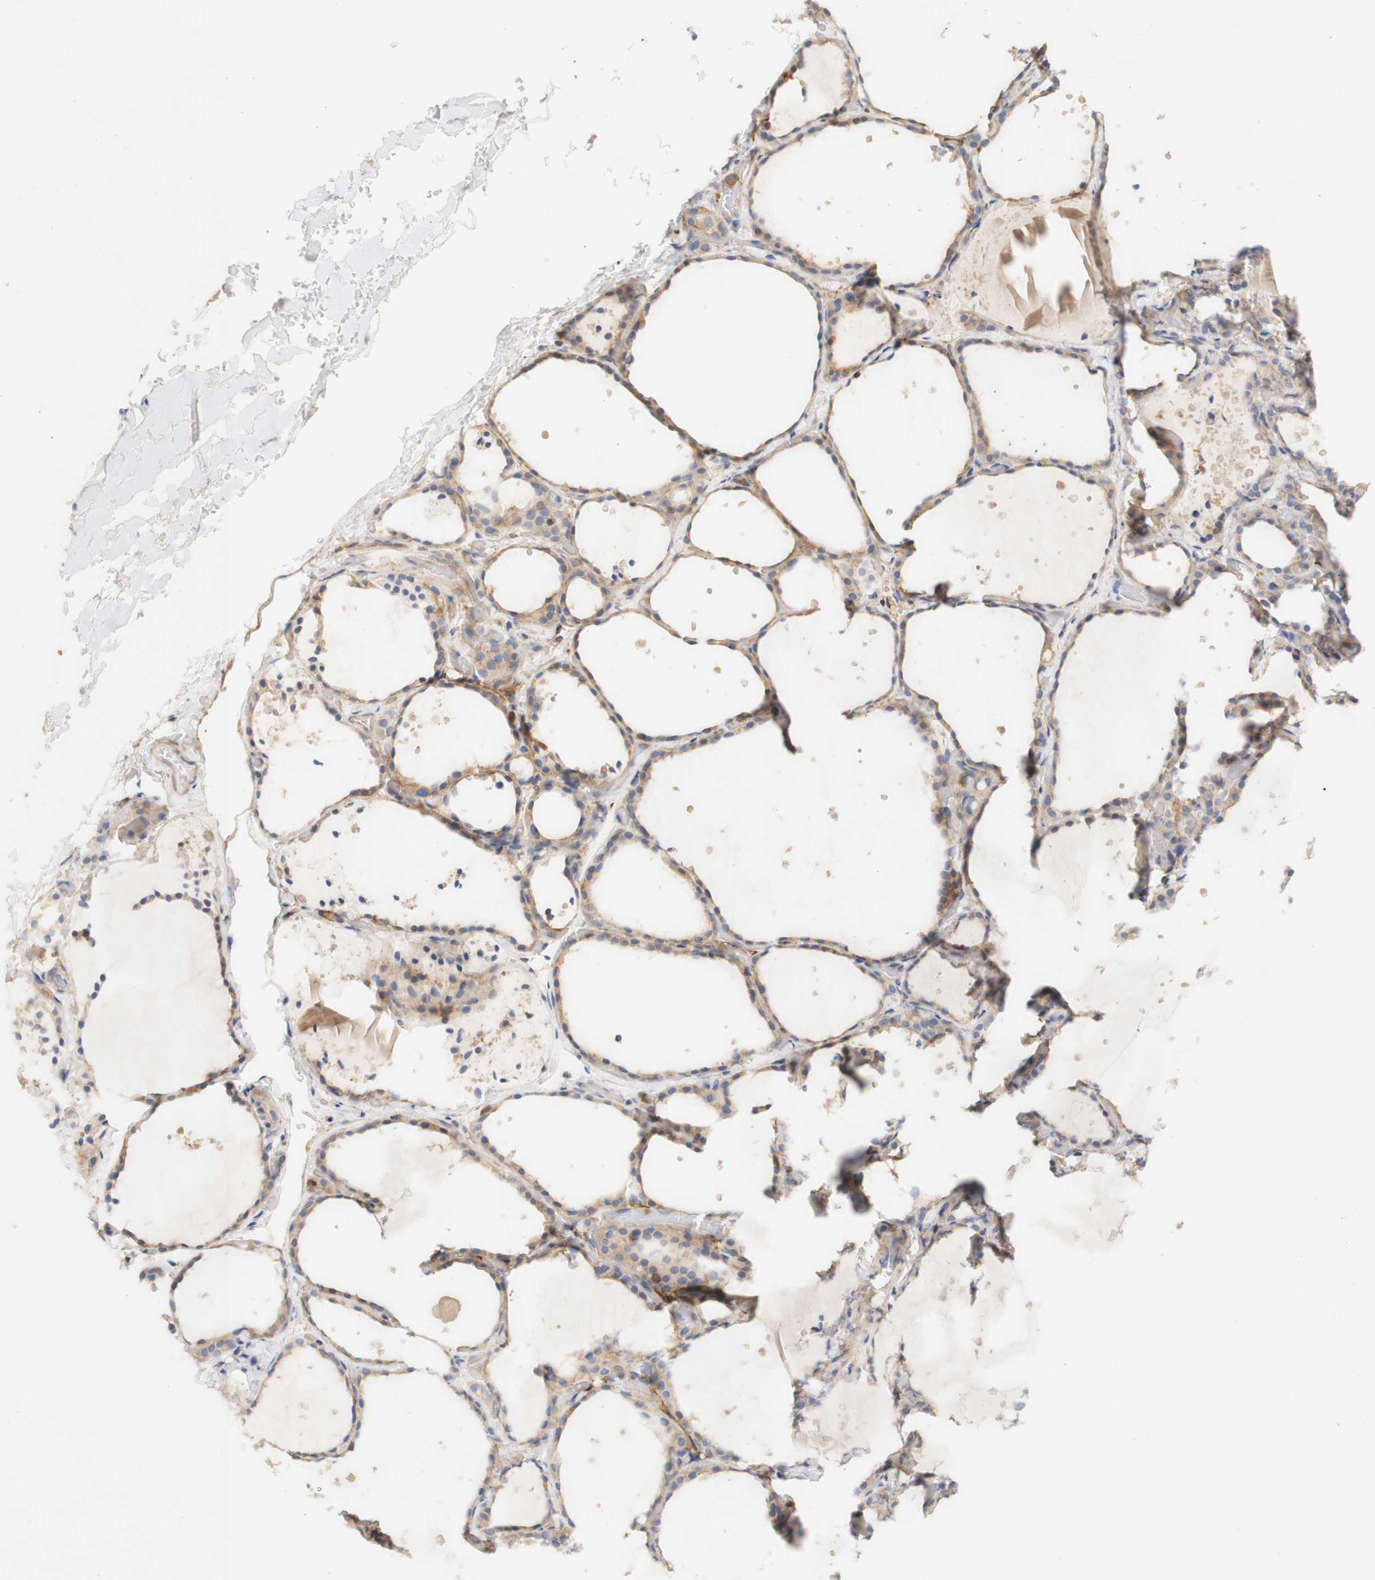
{"staining": {"intensity": "moderate", "quantity": "25%-75%", "location": "cytoplasmic/membranous"}, "tissue": "thyroid gland", "cell_type": "Glandular cells", "image_type": "normal", "snomed": [{"axis": "morphology", "description": "Normal tissue, NOS"}, {"axis": "topography", "description": "Thyroid gland"}], "caption": "Approximately 25%-75% of glandular cells in unremarkable thyroid gland demonstrate moderate cytoplasmic/membranous protein expression as visualized by brown immunohistochemical staining.", "gene": "PCDH7", "patient": {"sex": "female", "age": 44}}